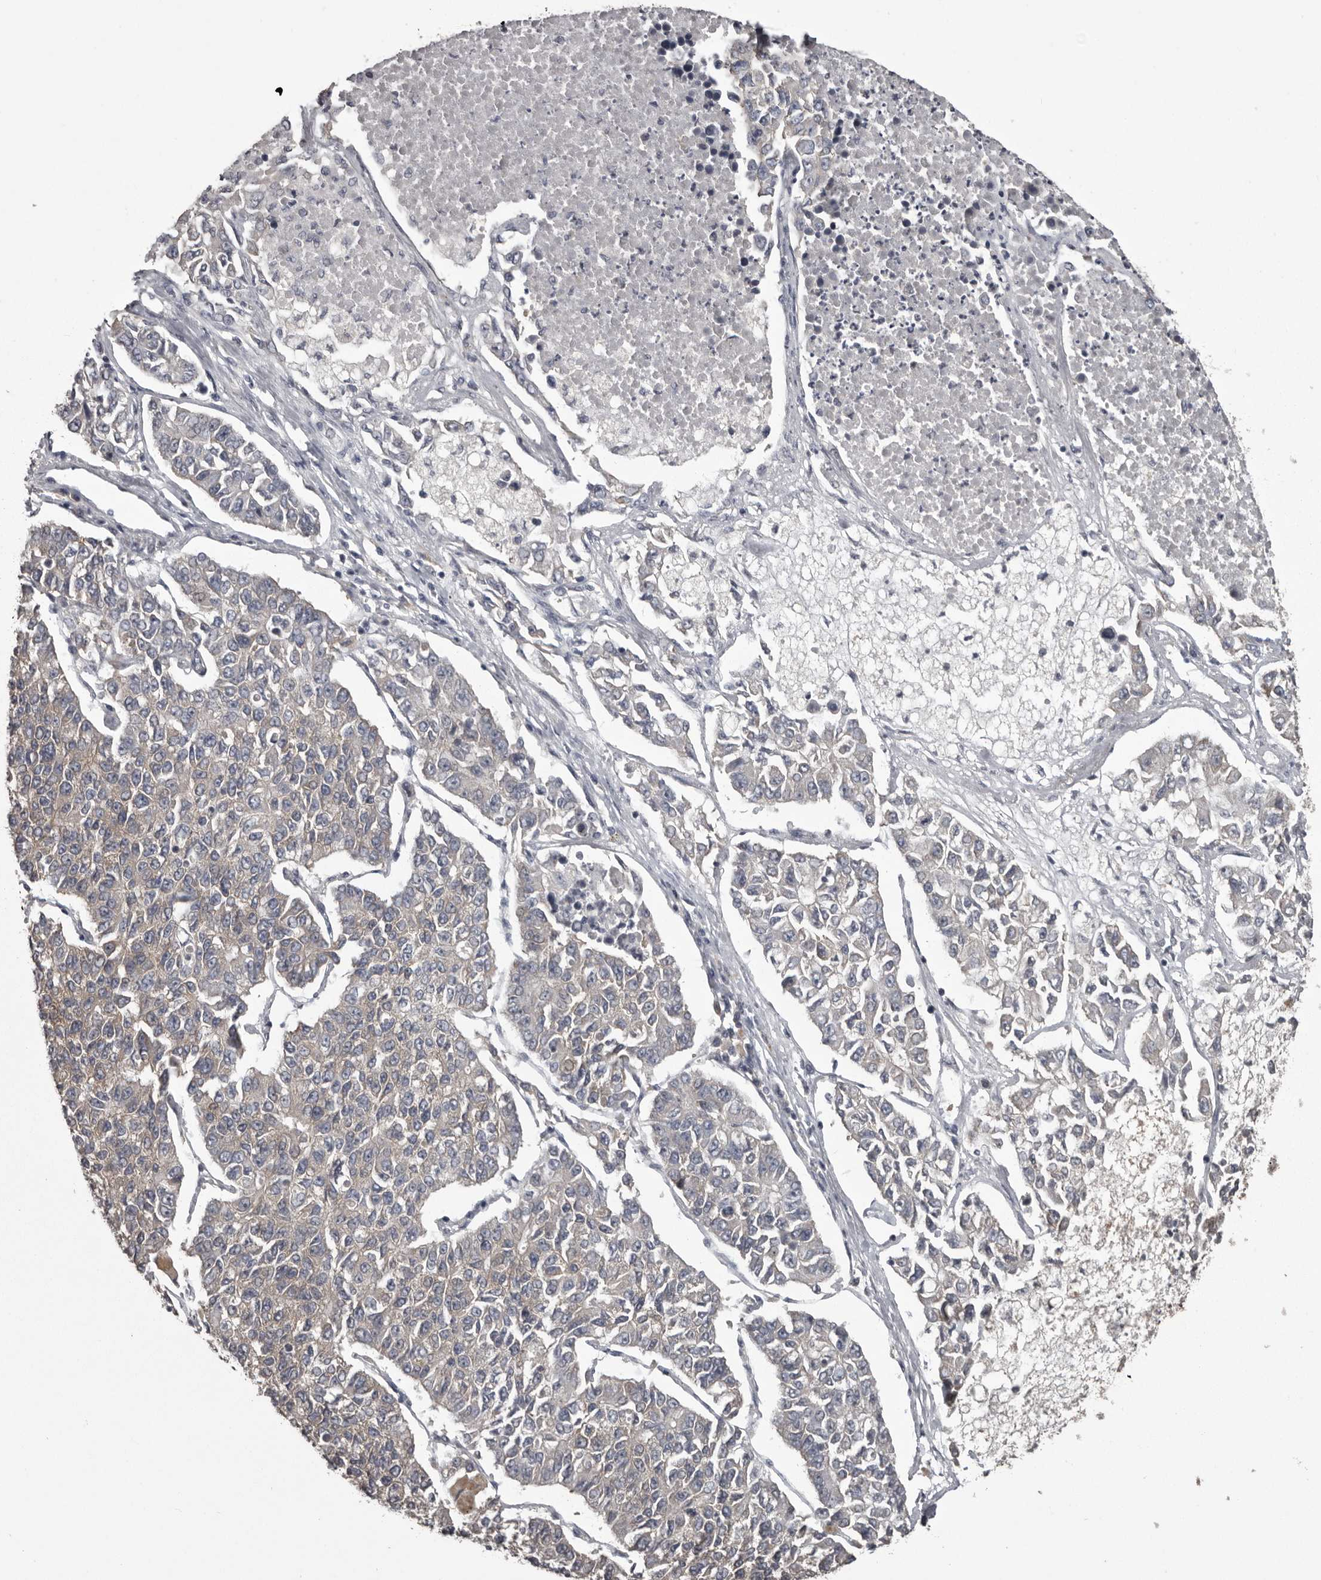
{"staining": {"intensity": "weak", "quantity": ">75%", "location": "cytoplasmic/membranous"}, "tissue": "lung cancer", "cell_type": "Tumor cells", "image_type": "cancer", "snomed": [{"axis": "morphology", "description": "Adenocarcinoma, NOS"}, {"axis": "topography", "description": "Lung"}], "caption": "Immunohistochemistry staining of adenocarcinoma (lung), which reveals low levels of weak cytoplasmic/membranous staining in approximately >75% of tumor cells indicating weak cytoplasmic/membranous protein positivity. The staining was performed using DAB (3,3'-diaminobenzidine) (brown) for protein detection and nuclei were counterstained in hematoxylin (blue).", "gene": "DARS1", "patient": {"sex": "male", "age": 49}}